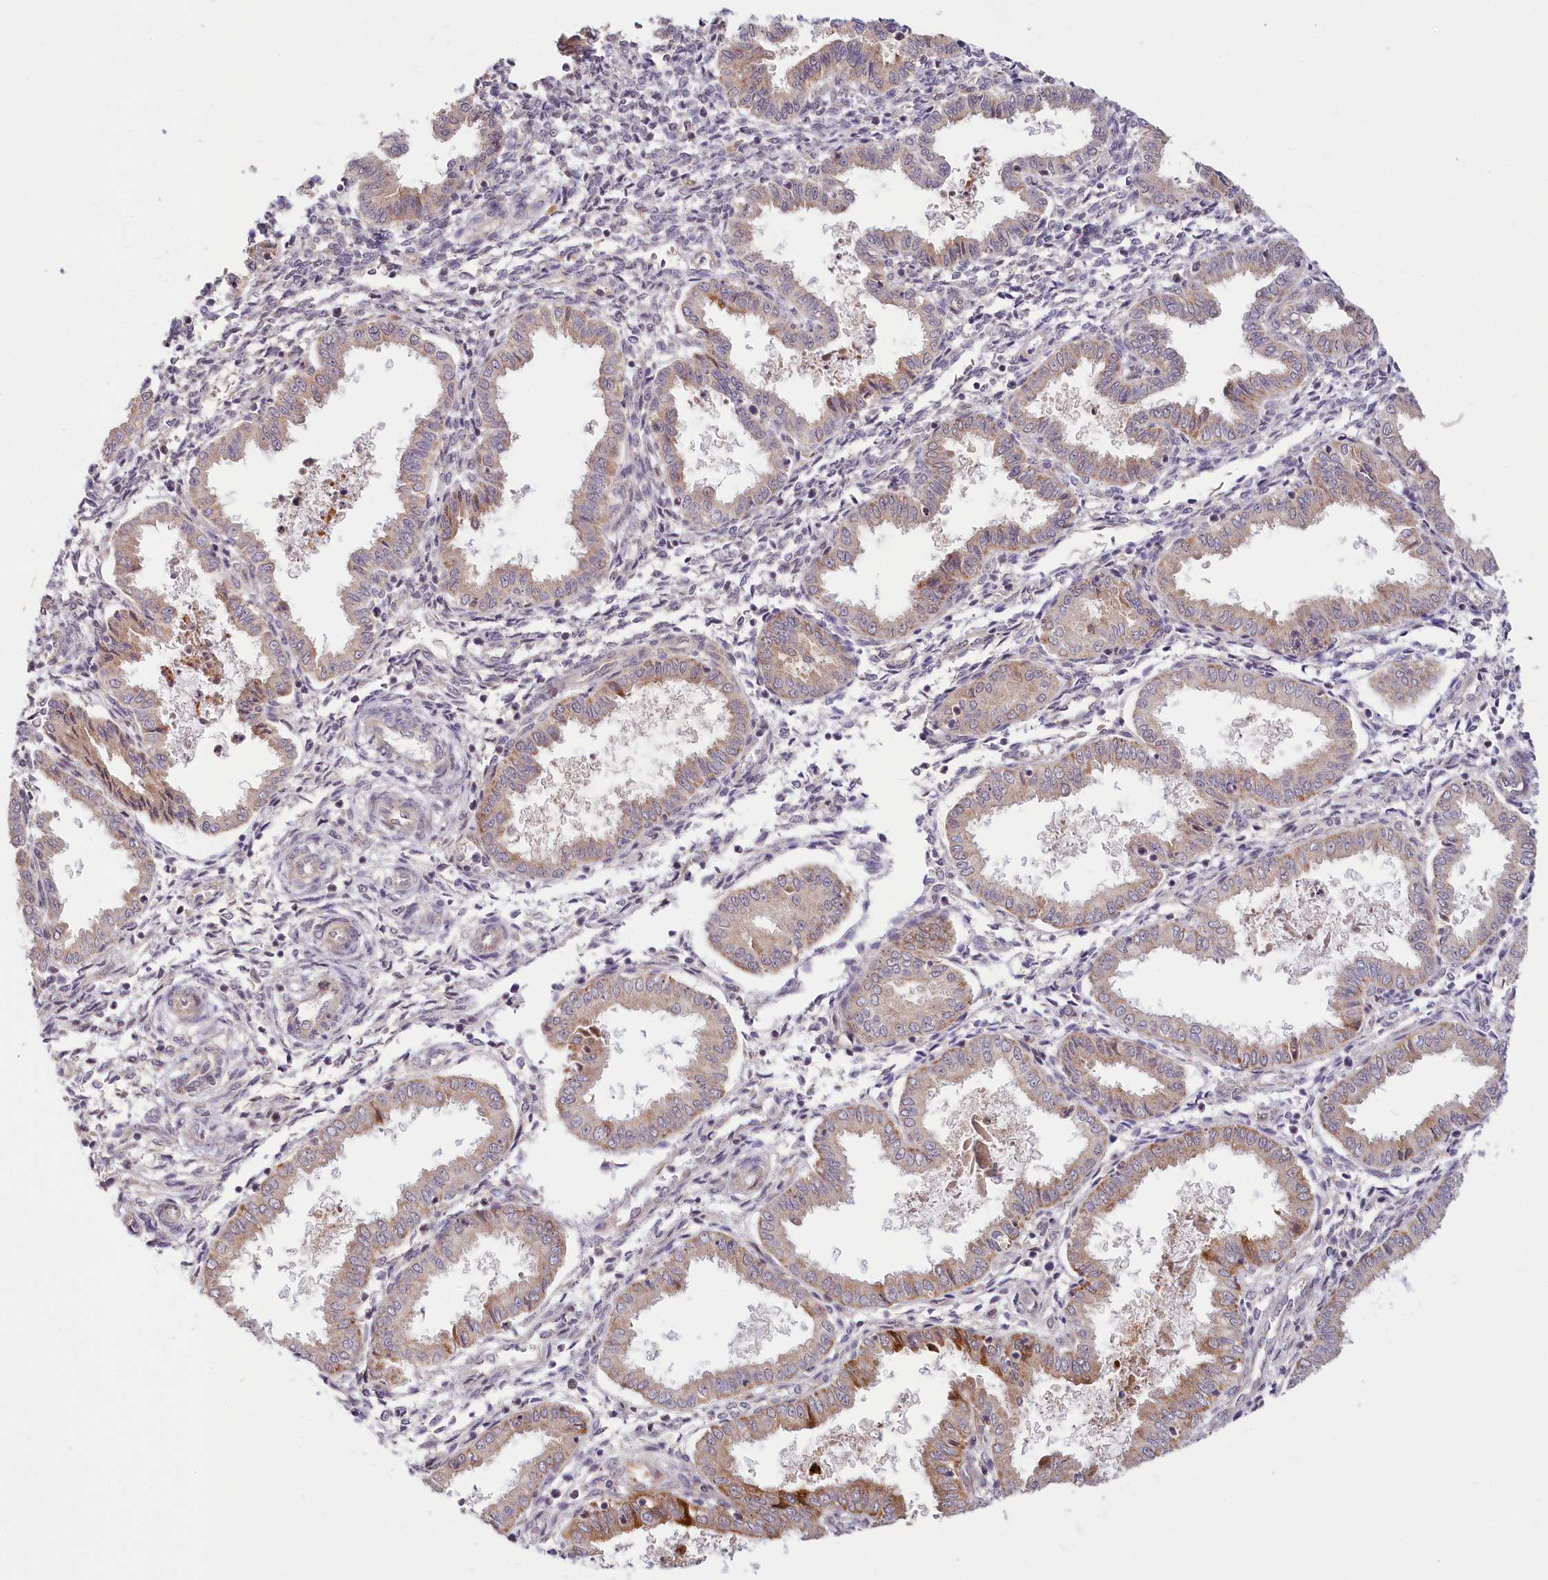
{"staining": {"intensity": "negative", "quantity": "none", "location": "none"}, "tissue": "endometrium", "cell_type": "Cells in endometrial stroma", "image_type": "normal", "snomed": [{"axis": "morphology", "description": "Normal tissue, NOS"}, {"axis": "topography", "description": "Endometrium"}], "caption": "This is a histopathology image of IHC staining of unremarkable endometrium, which shows no staining in cells in endometrial stroma. The staining was performed using DAB (3,3'-diaminobenzidine) to visualize the protein expression in brown, while the nuclei were stained in blue with hematoxylin (Magnification: 20x).", "gene": "CEP70", "patient": {"sex": "female", "age": 33}}